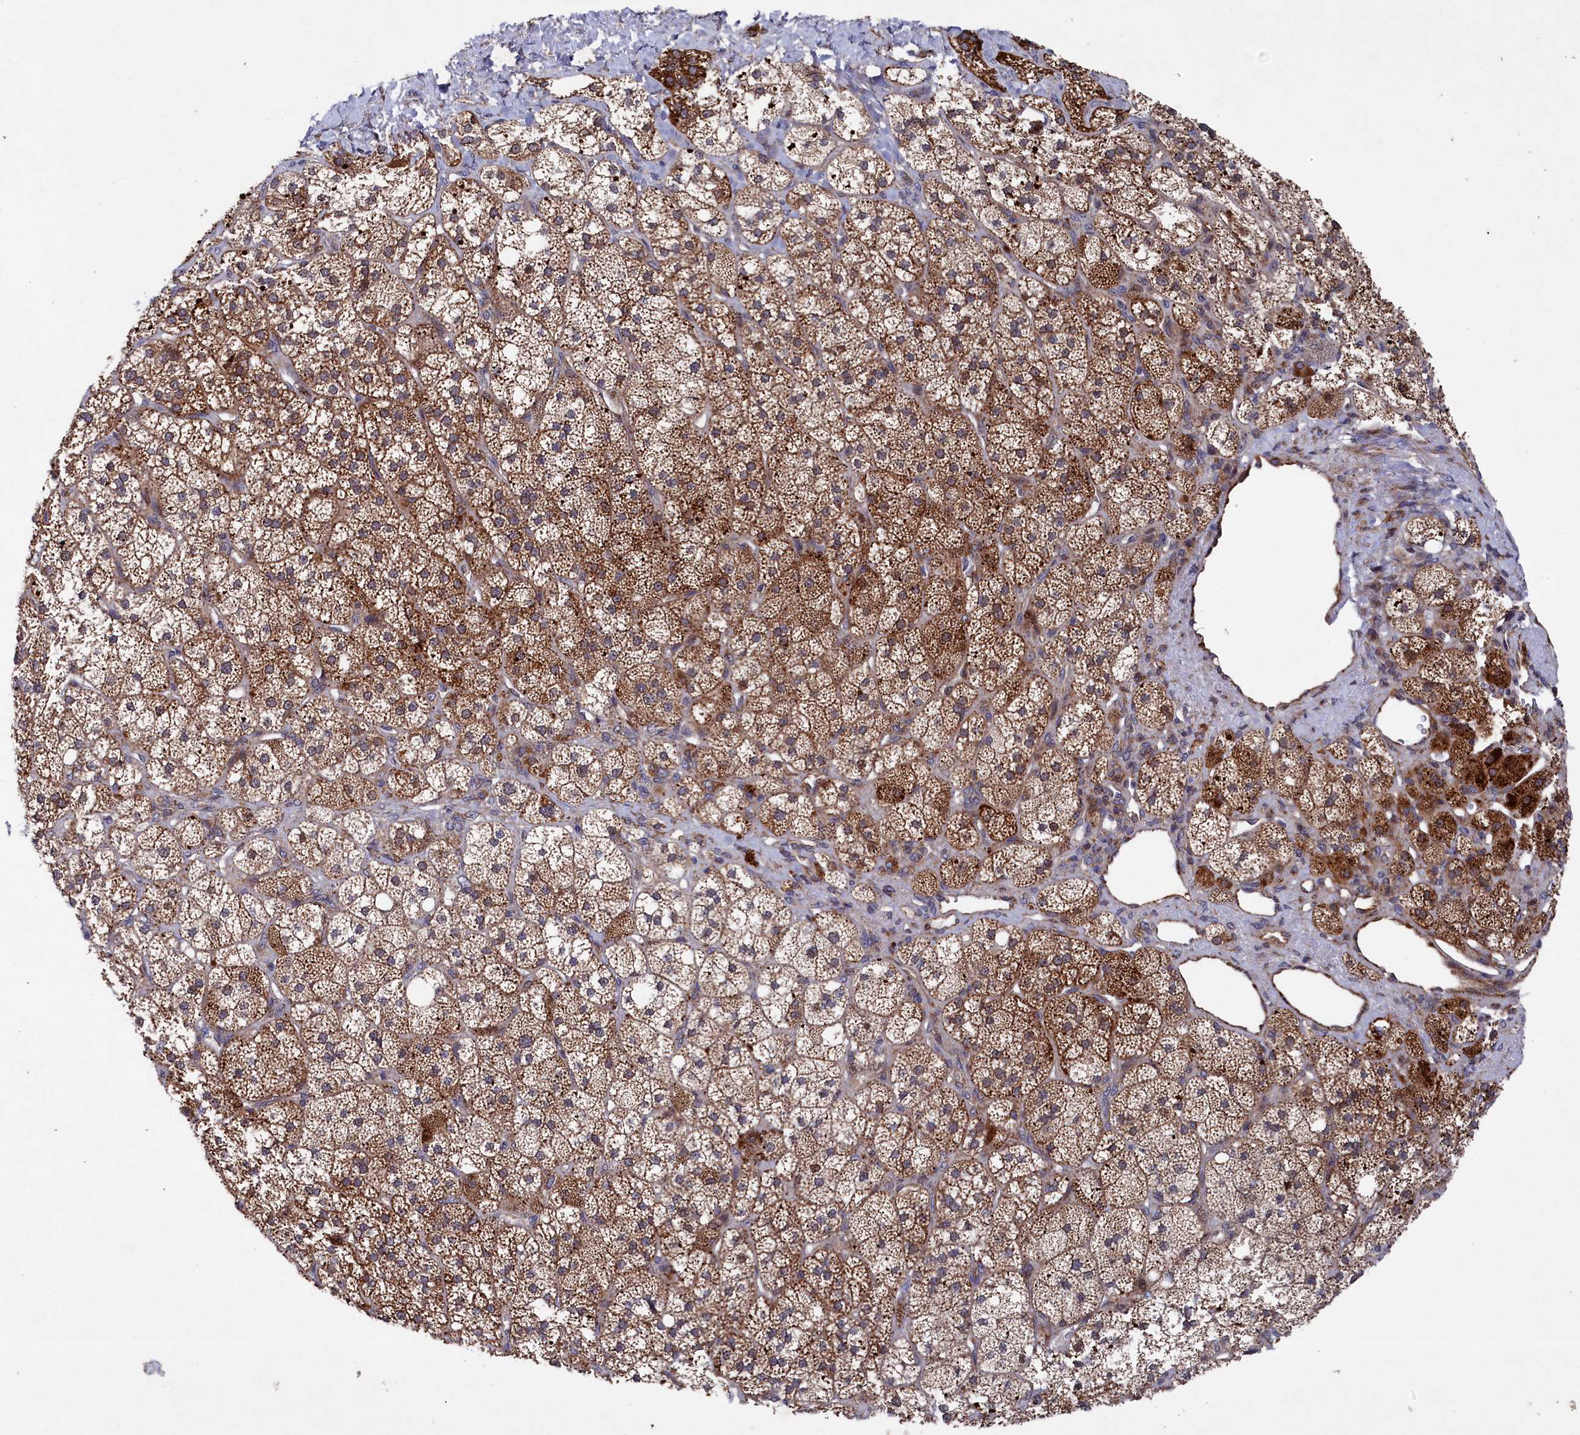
{"staining": {"intensity": "strong", "quantity": ">75%", "location": "cytoplasmic/membranous"}, "tissue": "adrenal gland", "cell_type": "Glandular cells", "image_type": "normal", "snomed": [{"axis": "morphology", "description": "Normal tissue, NOS"}, {"axis": "topography", "description": "Adrenal gland"}], "caption": "A high amount of strong cytoplasmic/membranous staining is seen in approximately >75% of glandular cells in unremarkable adrenal gland.", "gene": "SUPV3L1", "patient": {"sex": "male", "age": 61}}